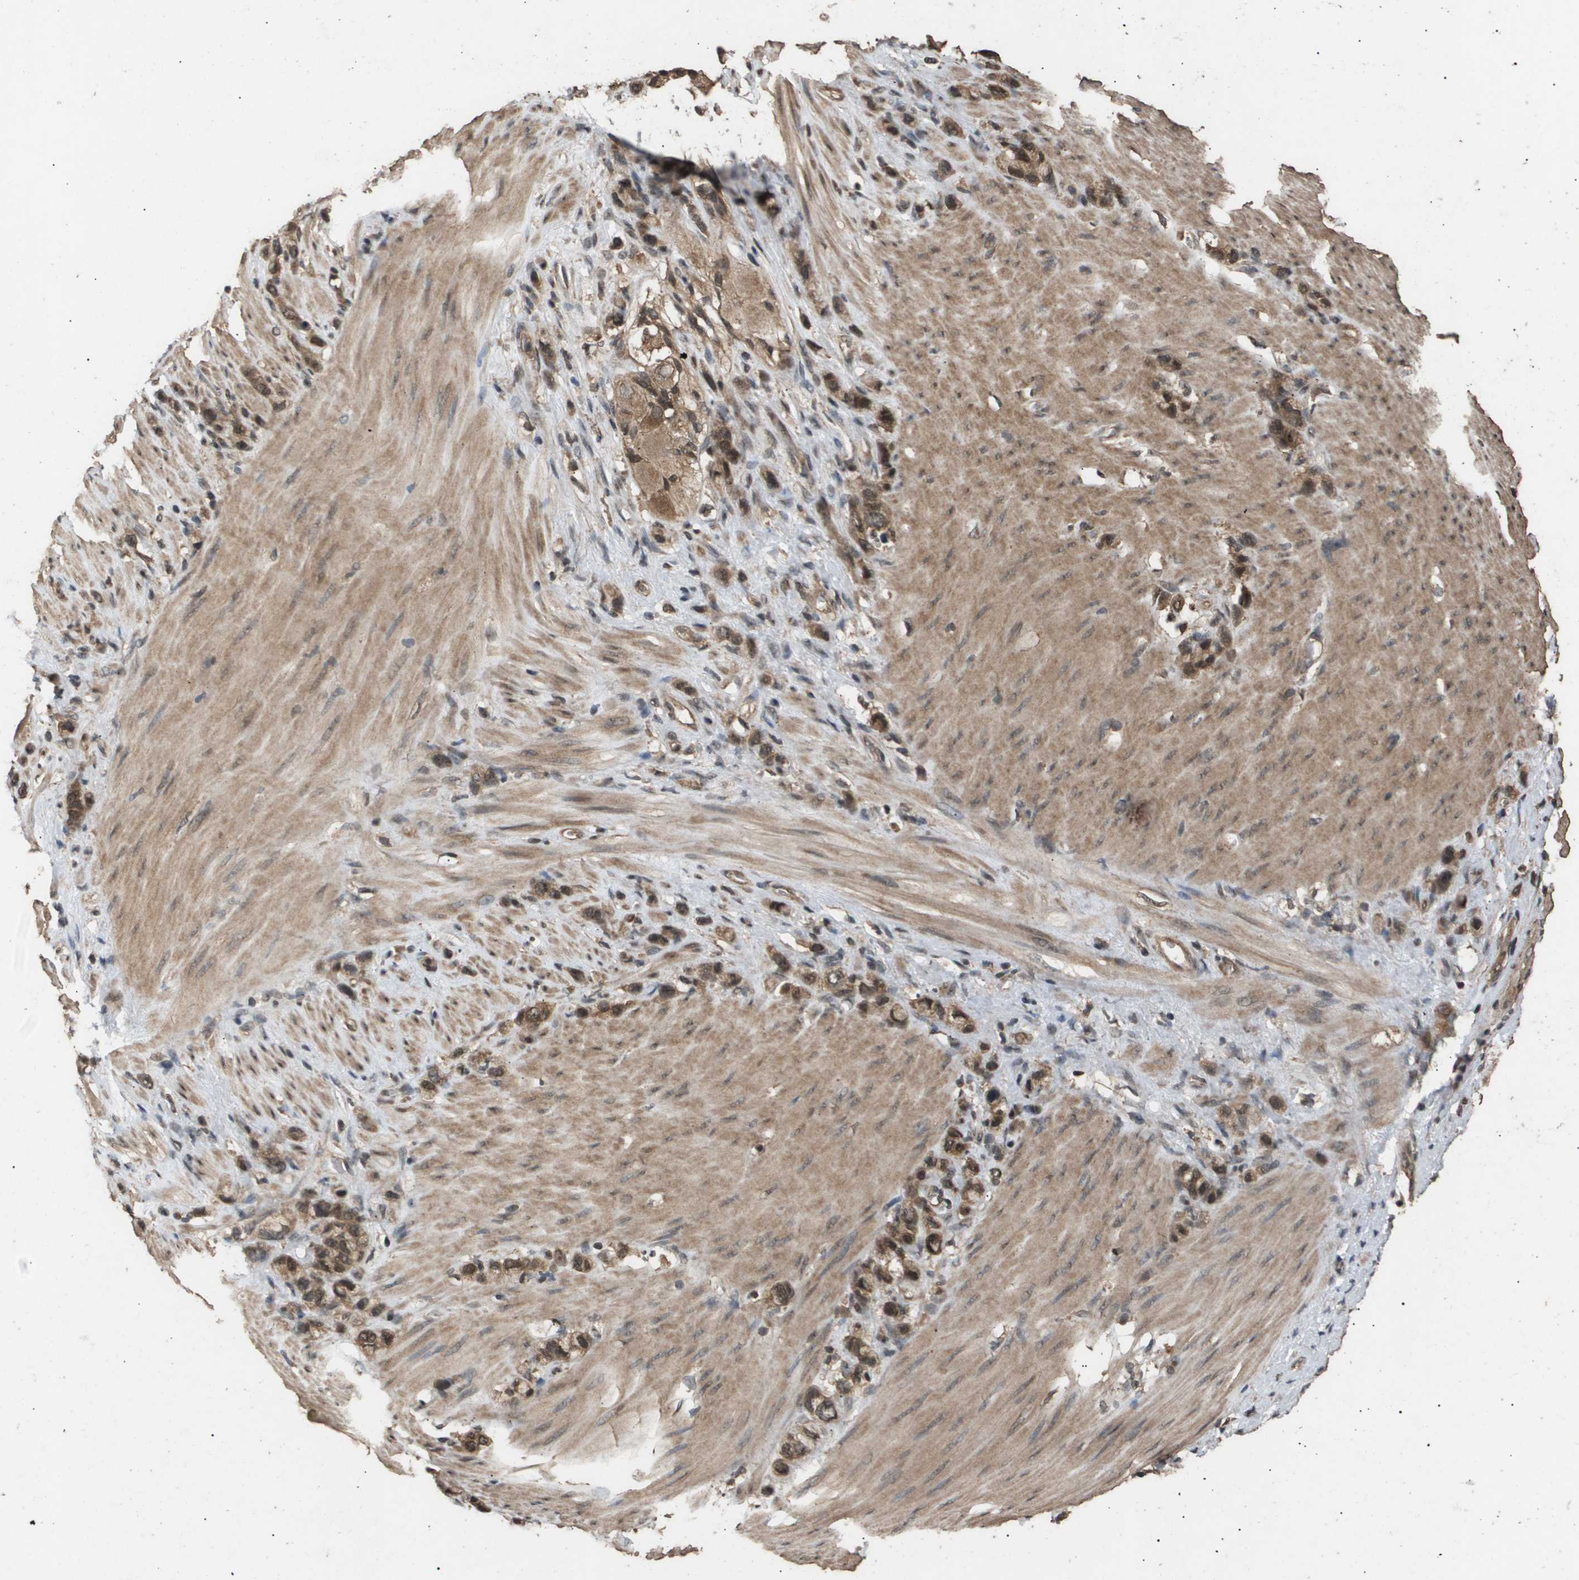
{"staining": {"intensity": "moderate", "quantity": ">75%", "location": "cytoplasmic/membranous,nuclear"}, "tissue": "stomach cancer", "cell_type": "Tumor cells", "image_type": "cancer", "snomed": [{"axis": "morphology", "description": "Normal tissue, NOS"}, {"axis": "morphology", "description": "Adenocarcinoma, NOS"}, {"axis": "morphology", "description": "Adenocarcinoma, High grade"}, {"axis": "topography", "description": "Stomach, upper"}, {"axis": "topography", "description": "Stomach"}], "caption": "The photomicrograph reveals a brown stain indicating the presence of a protein in the cytoplasmic/membranous and nuclear of tumor cells in adenocarcinoma (stomach).", "gene": "ING1", "patient": {"sex": "female", "age": 65}}